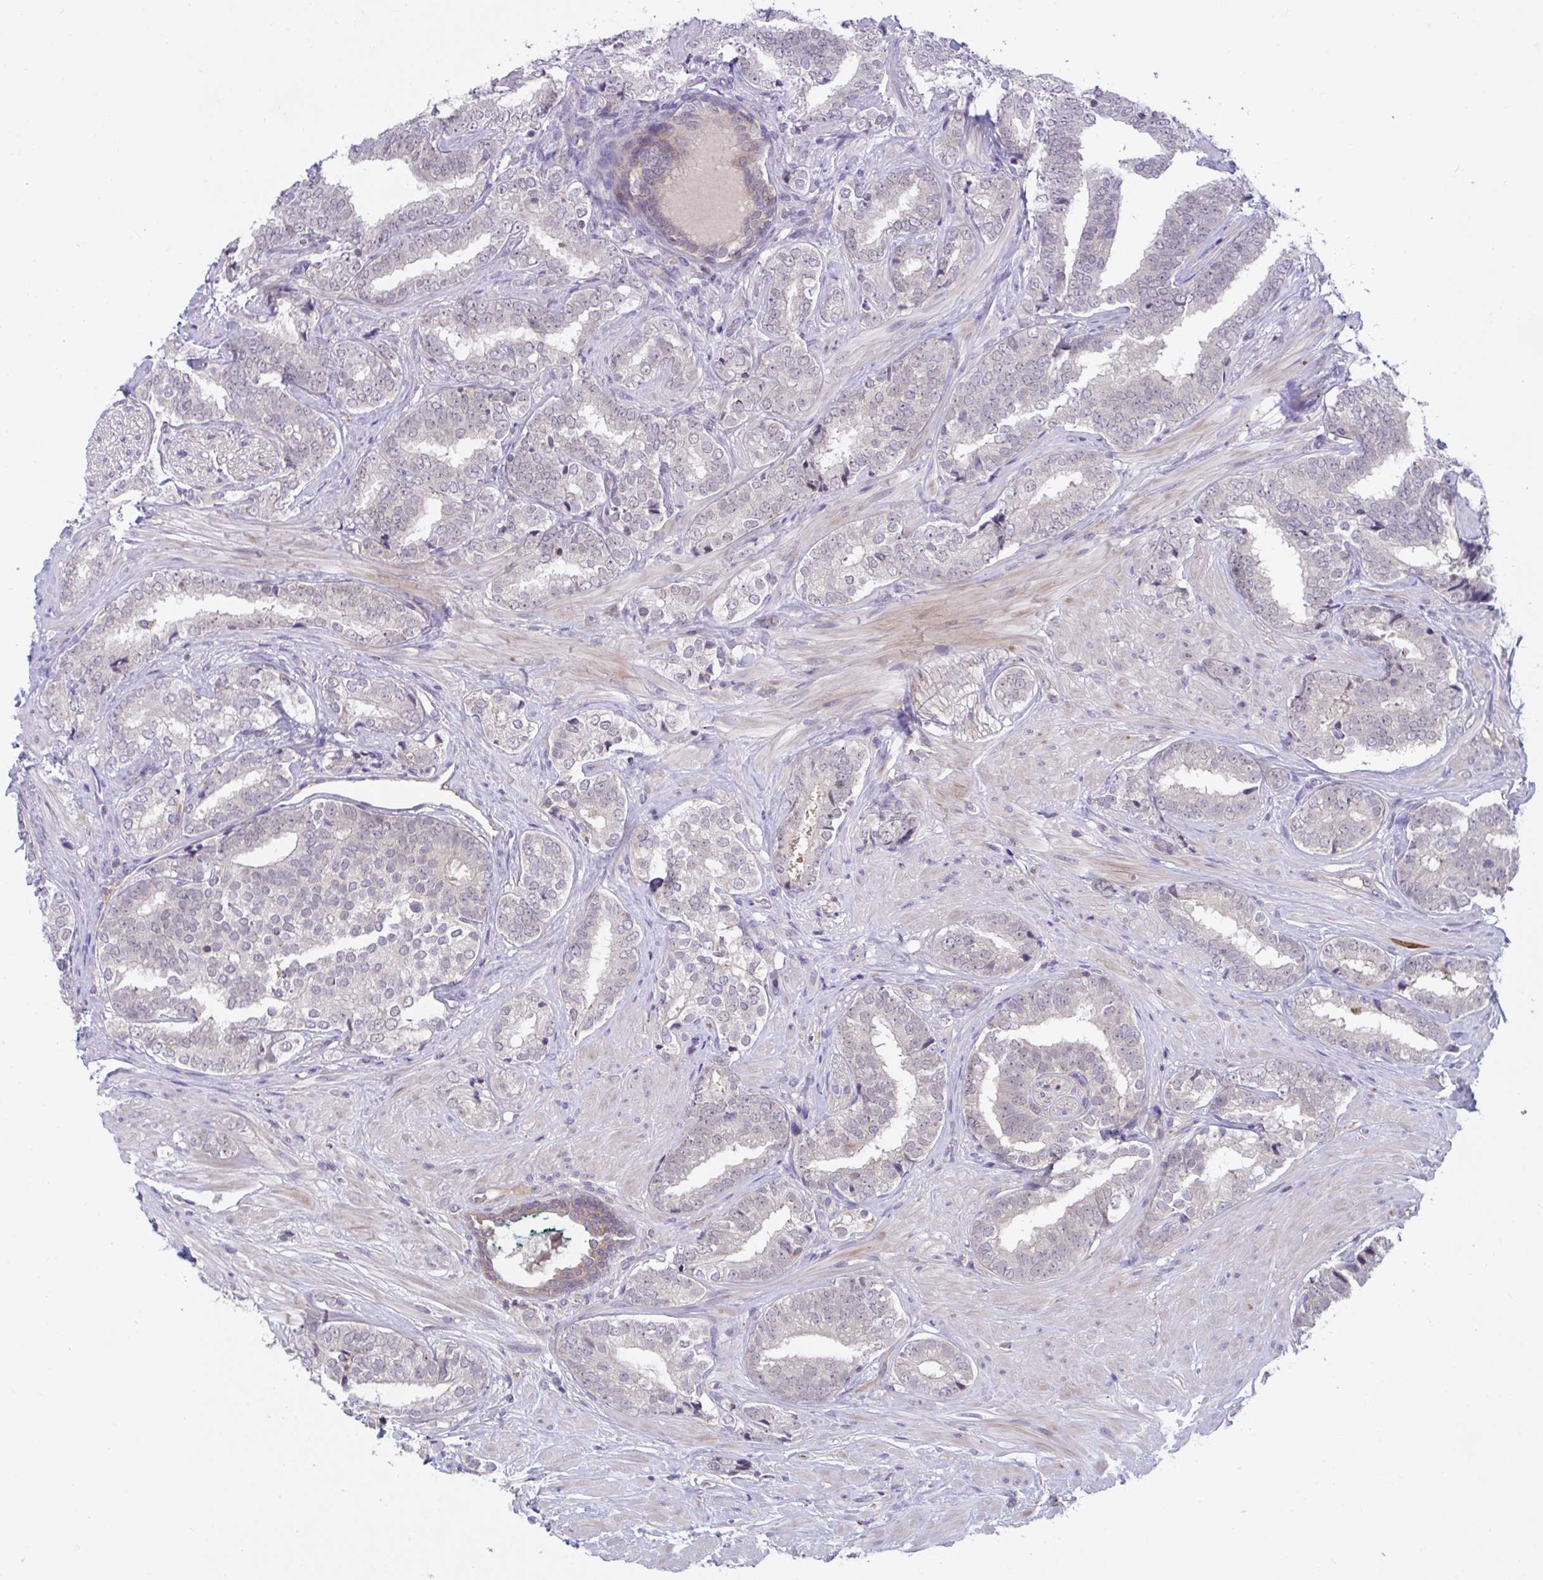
{"staining": {"intensity": "weak", "quantity": "<25%", "location": "nuclear"}, "tissue": "prostate cancer", "cell_type": "Tumor cells", "image_type": "cancer", "snomed": [{"axis": "morphology", "description": "Adenocarcinoma, High grade"}, {"axis": "topography", "description": "Prostate"}], "caption": "This is an immunohistochemistry image of prostate cancer (adenocarcinoma (high-grade)). There is no staining in tumor cells.", "gene": "IST1", "patient": {"sex": "male", "age": 72}}